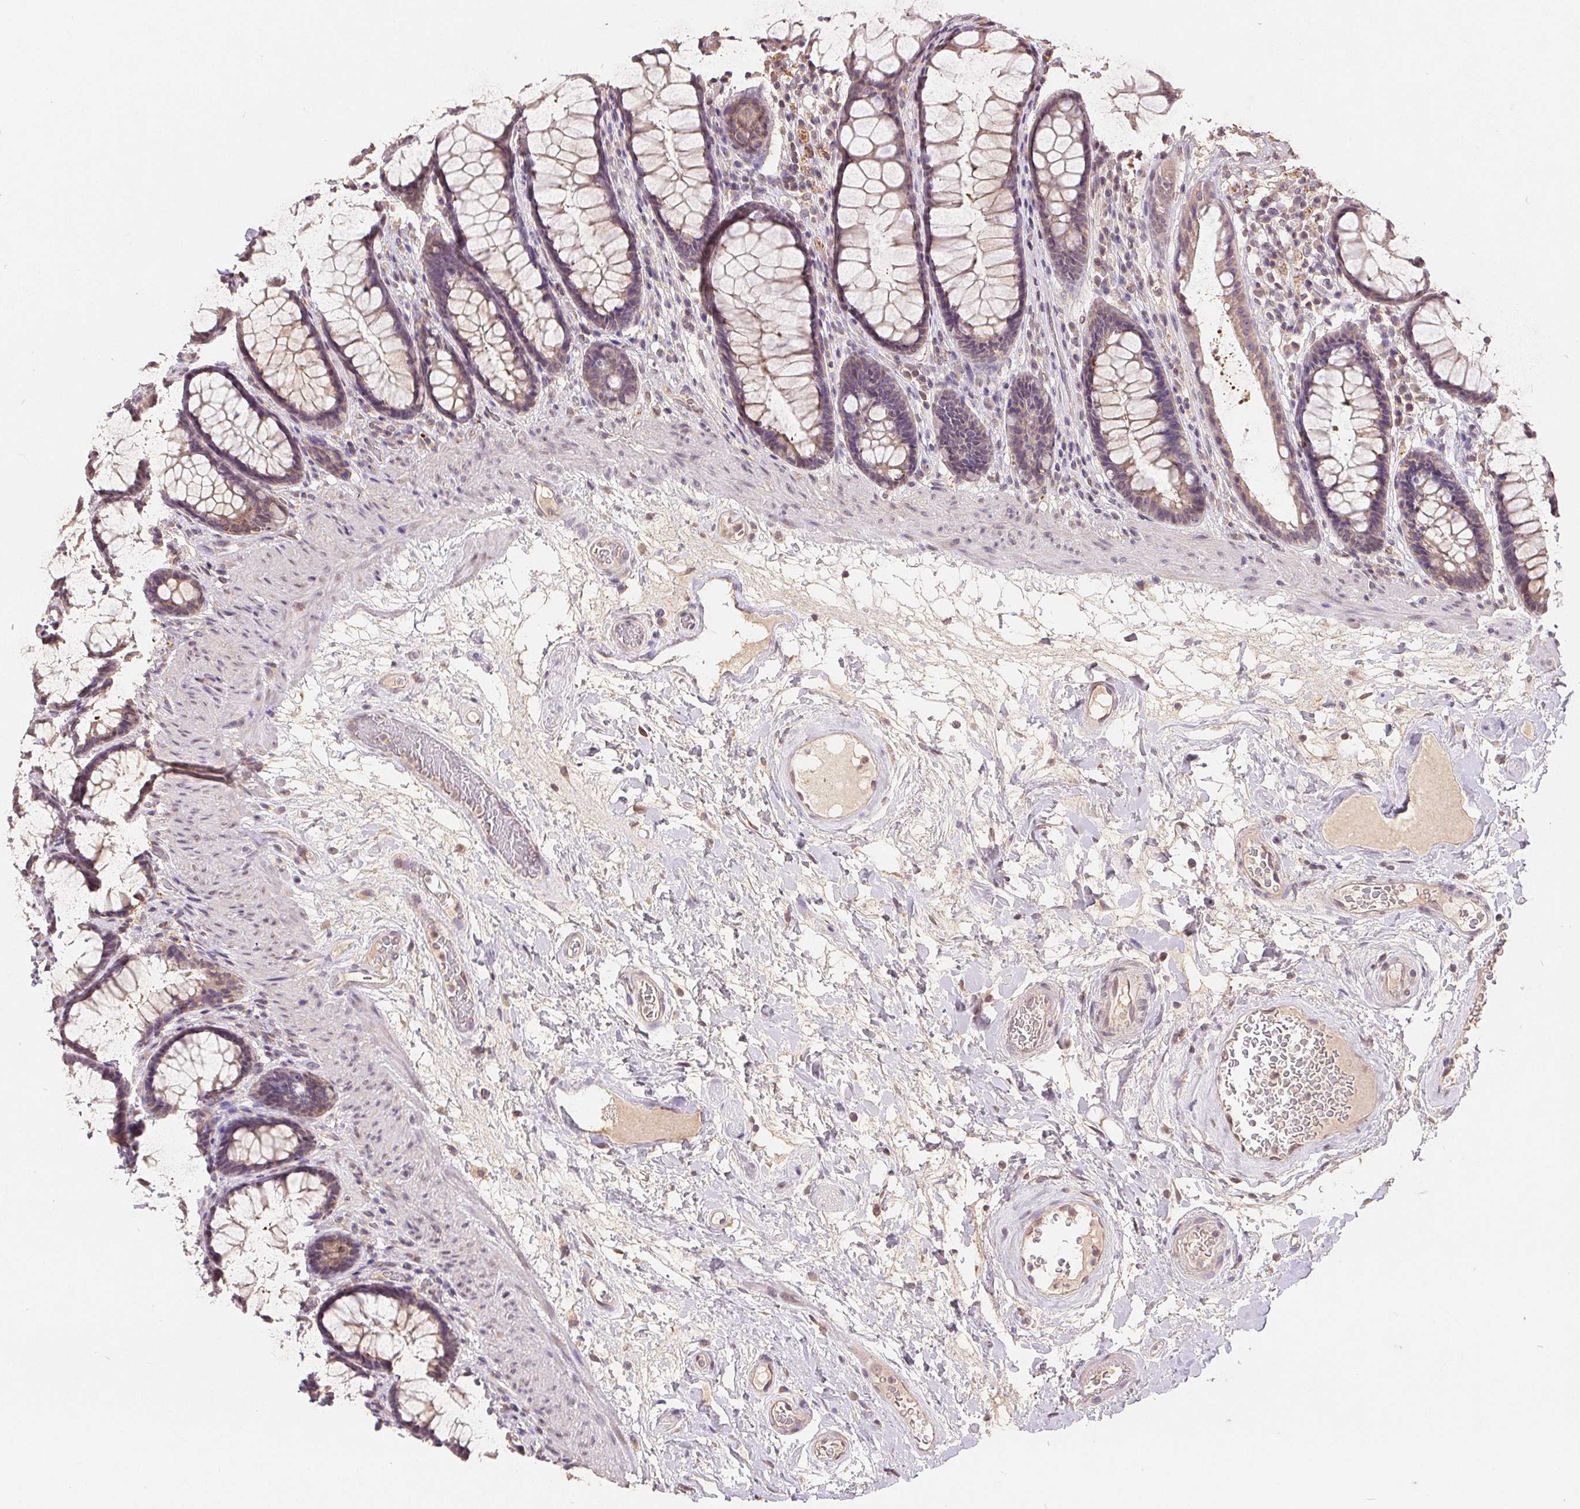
{"staining": {"intensity": "weak", "quantity": "<25%", "location": "cytoplasmic/membranous"}, "tissue": "rectum", "cell_type": "Glandular cells", "image_type": "normal", "snomed": [{"axis": "morphology", "description": "Normal tissue, NOS"}, {"axis": "topography", "description": "Rectum"}], "caption": "IHC of normal human rectum displays no staining in glandular cells.", "gene": "CDIPT", "patient": {"sex": "male", "age": 72}}